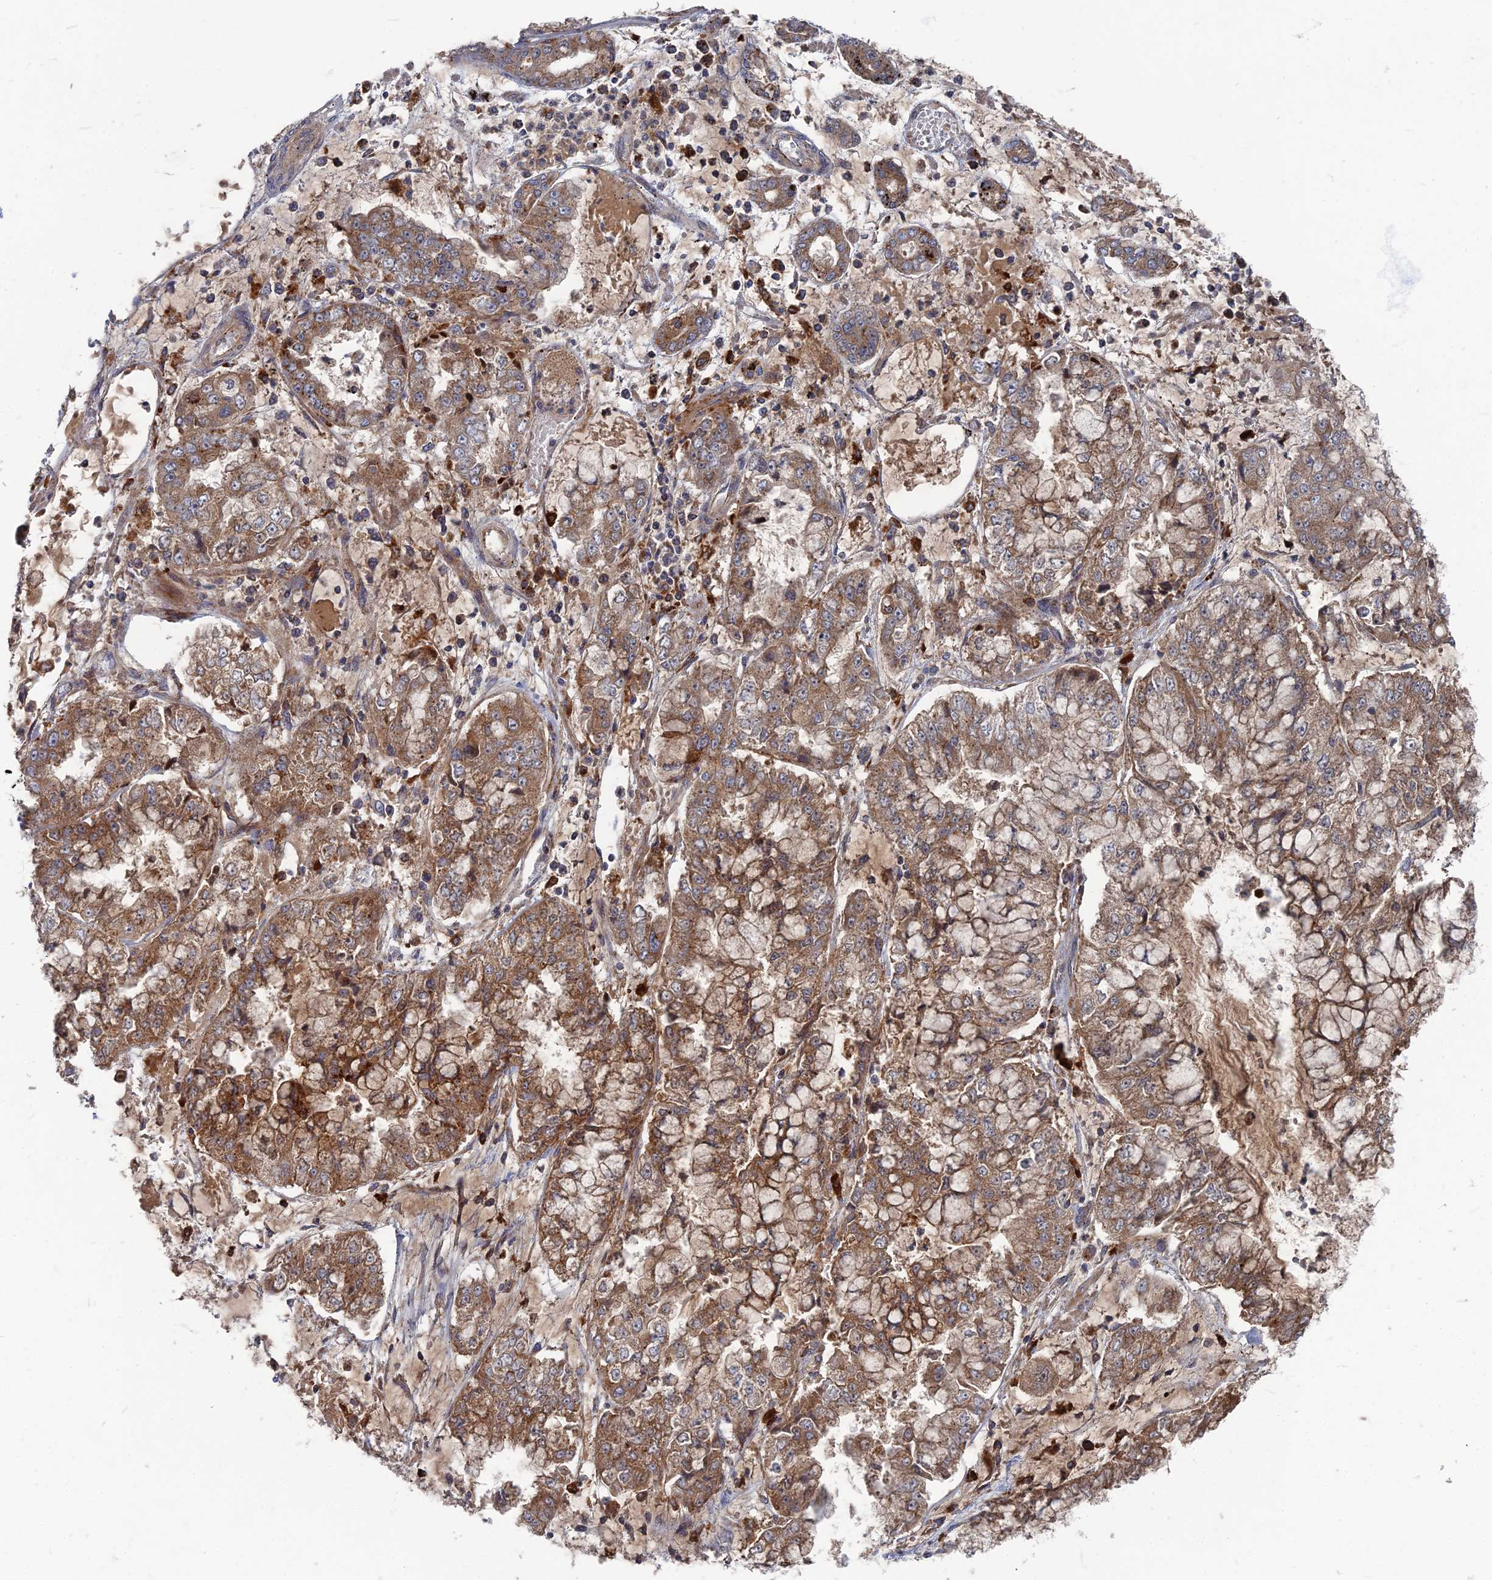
{"staining": {"intensity": "moderate", "quantity": ">75%", "location": "cytoplasmic/membranous"}, "tissue": "stomach cancer", "cell_type": "Tumor cells", "image_type": "cancer", "snomed": [{"axis": "morphology", "description": "Adenocarcinoma, NOS"}, {"axis": "topography", "description": "Stomach"}], "caption": "Immunohistochemical staining of stomach cancer reveals medium levels of moderate cytoplasmic/membranous positivity in approximately >75% of tumor cells. (DAB IHC, brown staining for protein, blue staining for nuclei).", "gene": "PPCDC", "patient": {"sex": "male", "age": 76}}